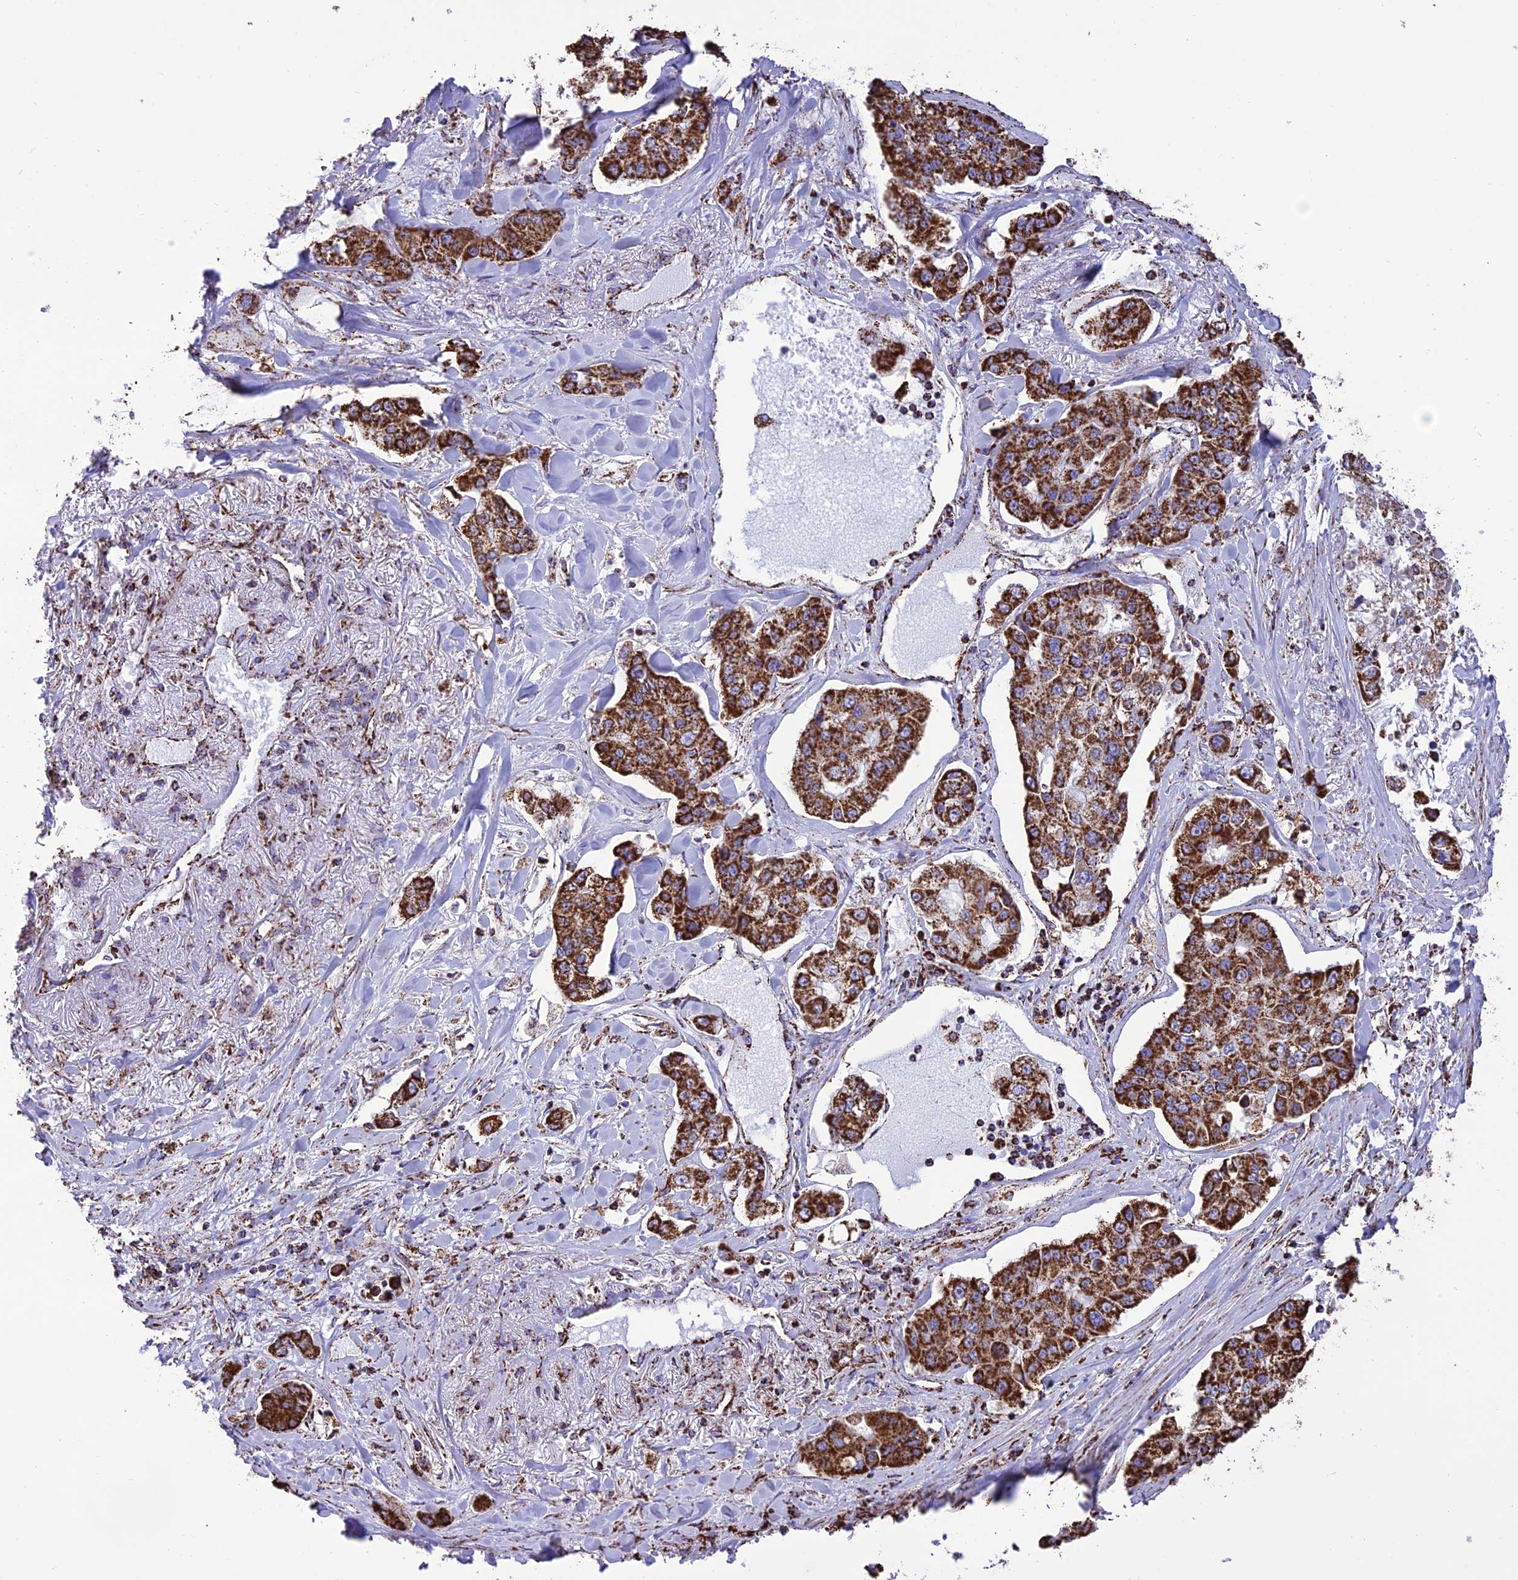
{"staining": {"intensity": "strong", "quantity": ">75%", "location": "cytoplasmic/membranous"}, "tissue": "lung cancer", "cell_type": "Tumor cells", "image_type": "cancer", "snomed": [{"axis": "morphology", "description": "Adenocarcinoma, NOS"}, {"axis": "topography", "description": "Lung"}], "caption": "Tumor cells demonstrate strong cytoplasmic/membranous positivity in about >75% of cells in adenocarcinoma (lung). The staining was performed using DAB, with brown indicating positive protein expression. Nuclei are stained blue with hematoxylin.", "gene": "NDUFAF1", "patient": {"sex": "male", "age": 49}}